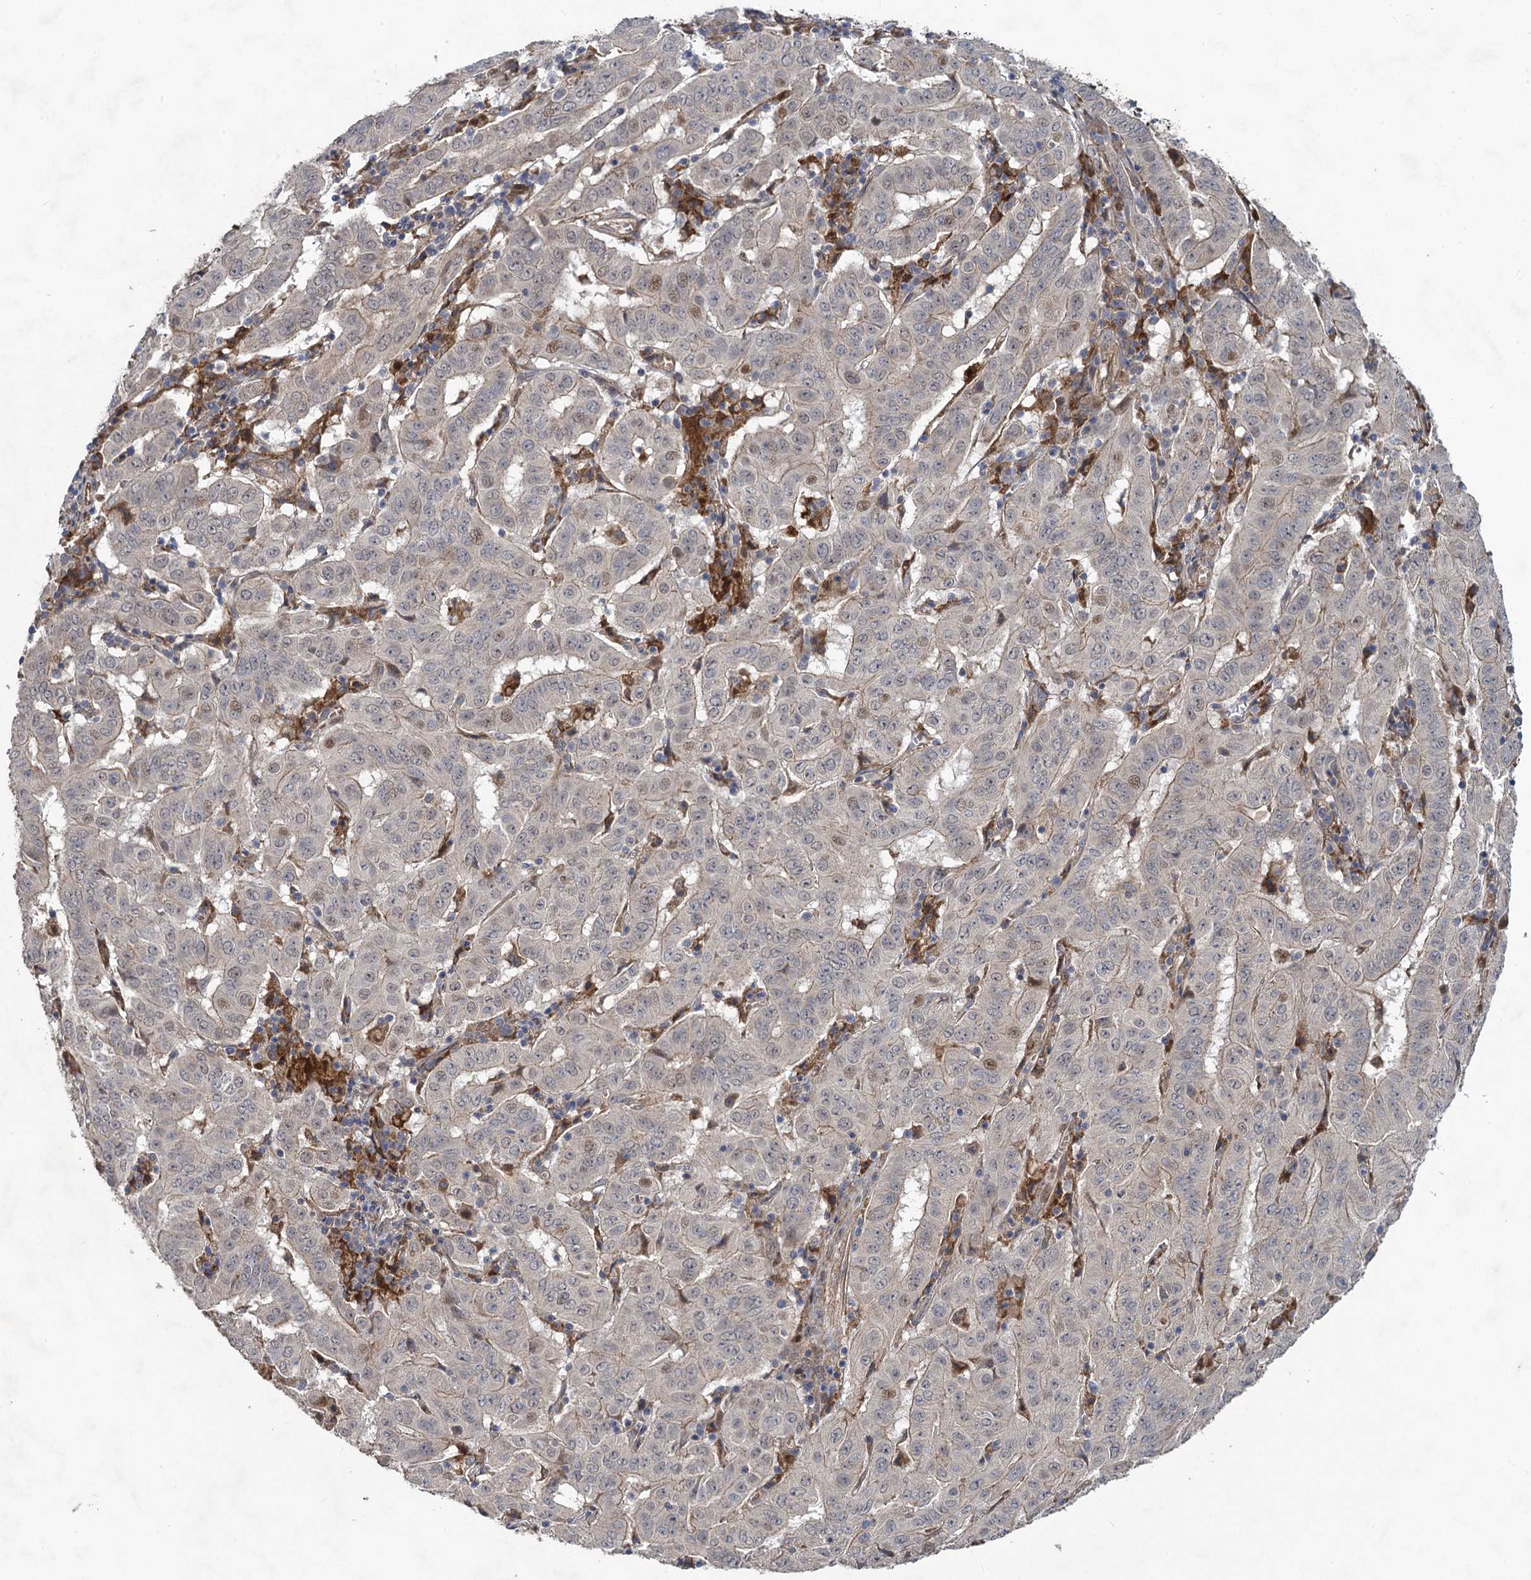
{"staining": {"intensity": "weak", "quantity": "<25%", "location": "cytoplasmic/membranous"}, "tissue": "pancreatic cancer", "cell_type": "Tumor cells", "image_type": "cancer", "snomed": [{"axis": "morphology", "description": "Adenocarcinoma, NOS"}, {"axis": "topography", "description": "Pancreas"}], "caption": "The immunohistochemistry image has no significant staining in tumor cells of adenocarcinoma (pancreatic) tissue.", "gene": "NUDT22", "patient": {"sex": "male", "age": 63}}